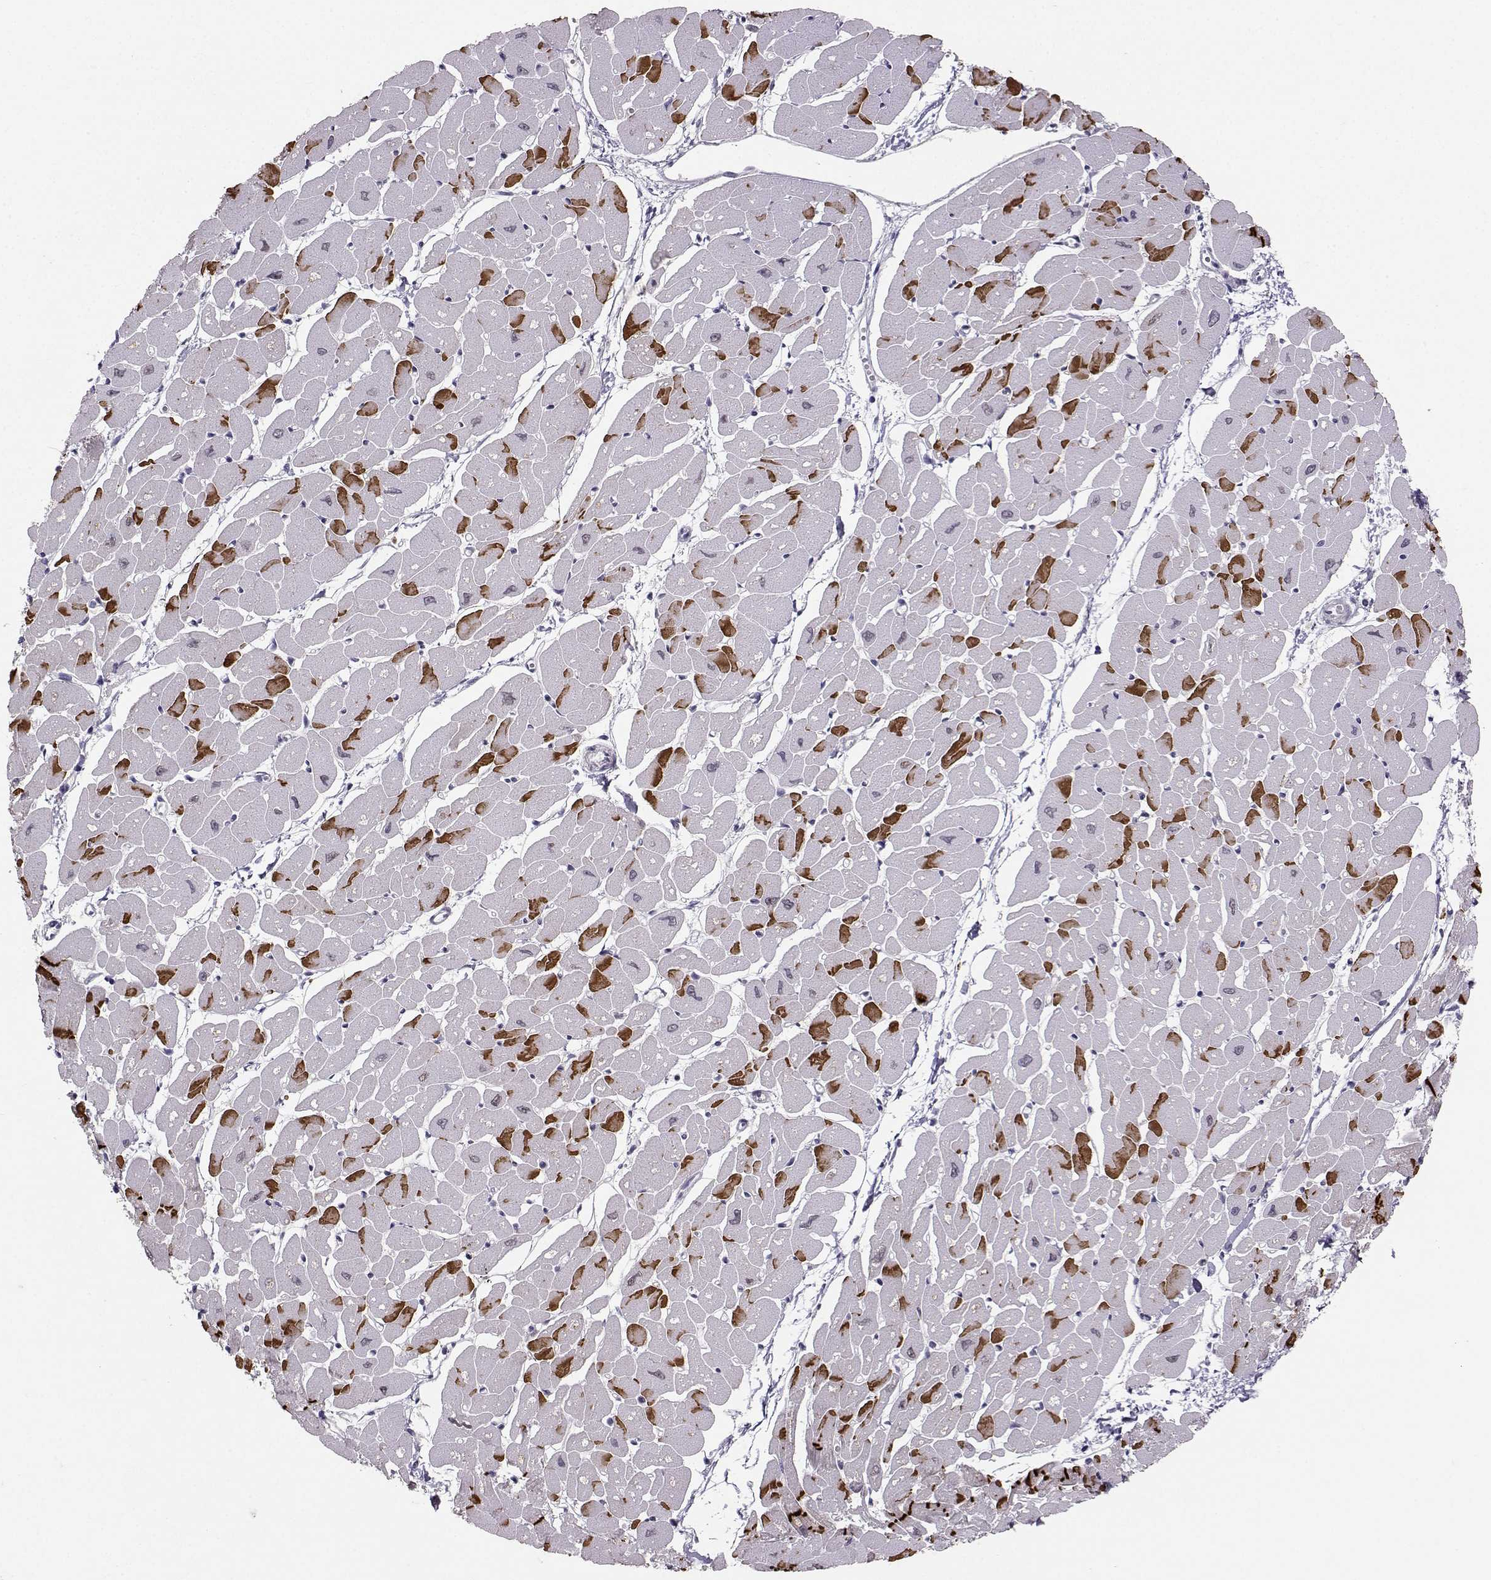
{"staining": {"intensity": "strong", "quantity": "25%-75%", "location": "cytoplasmic/membranous"}, "tissue": "heart muscle", "cell_type": "Cardiomyocytes", "image_type": "normal", "snomed": [{"axis": "morphology", "description": "Normal tissue, NOS"}, {"axis": "topography", "description": "Heart"}], "caption": "Heart muscle stained for a protein (brown) reveals strong cytoplasmic/membranous positive positivity in approximately 25%-75% of cardiomyocytes.", "gene": "PKP2", "patient": {"sex": "male", "age": 57}}